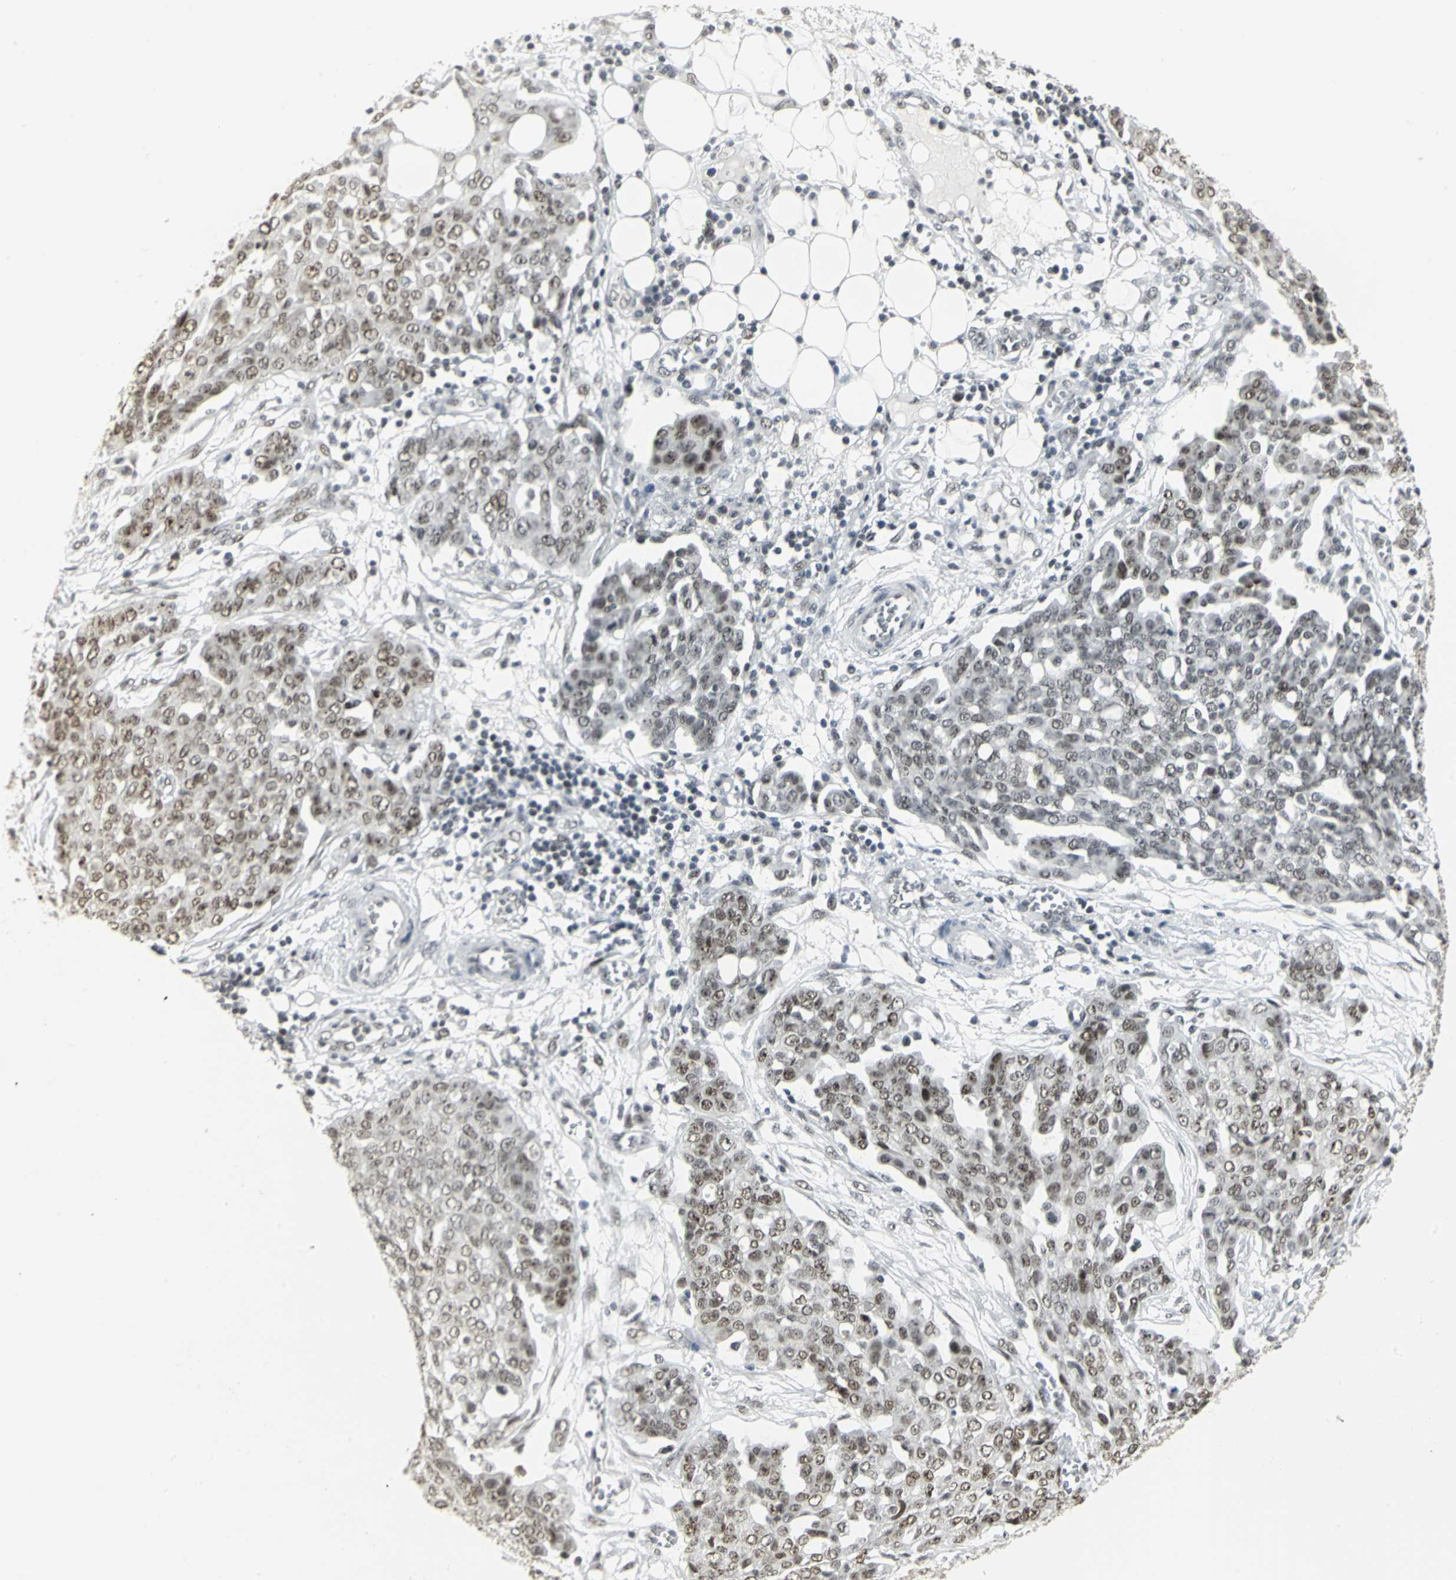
{"staining": {"intensity": "weak", "quantity": ">75%", "location": "nuclear"}, "tissue": "ovarian cancer", "cell_type": "Tumor cells", "image_type": "cancer", "snomed": [{"axis": "morphology", "description": "Cystadenocarcinoma, serous, NOS"}, {"axis": "topography", "description": "Soft tissue"}, {"axis": "topography", "description": "Ovary"}], "caption": "Protein staining of serous cystadenocarcinoma (ovarian) tissue displays weak nuclear staining in about >75% of tumor cells.", "gene": "CBX3", "patient": {"sex": "female", "age": 57}}